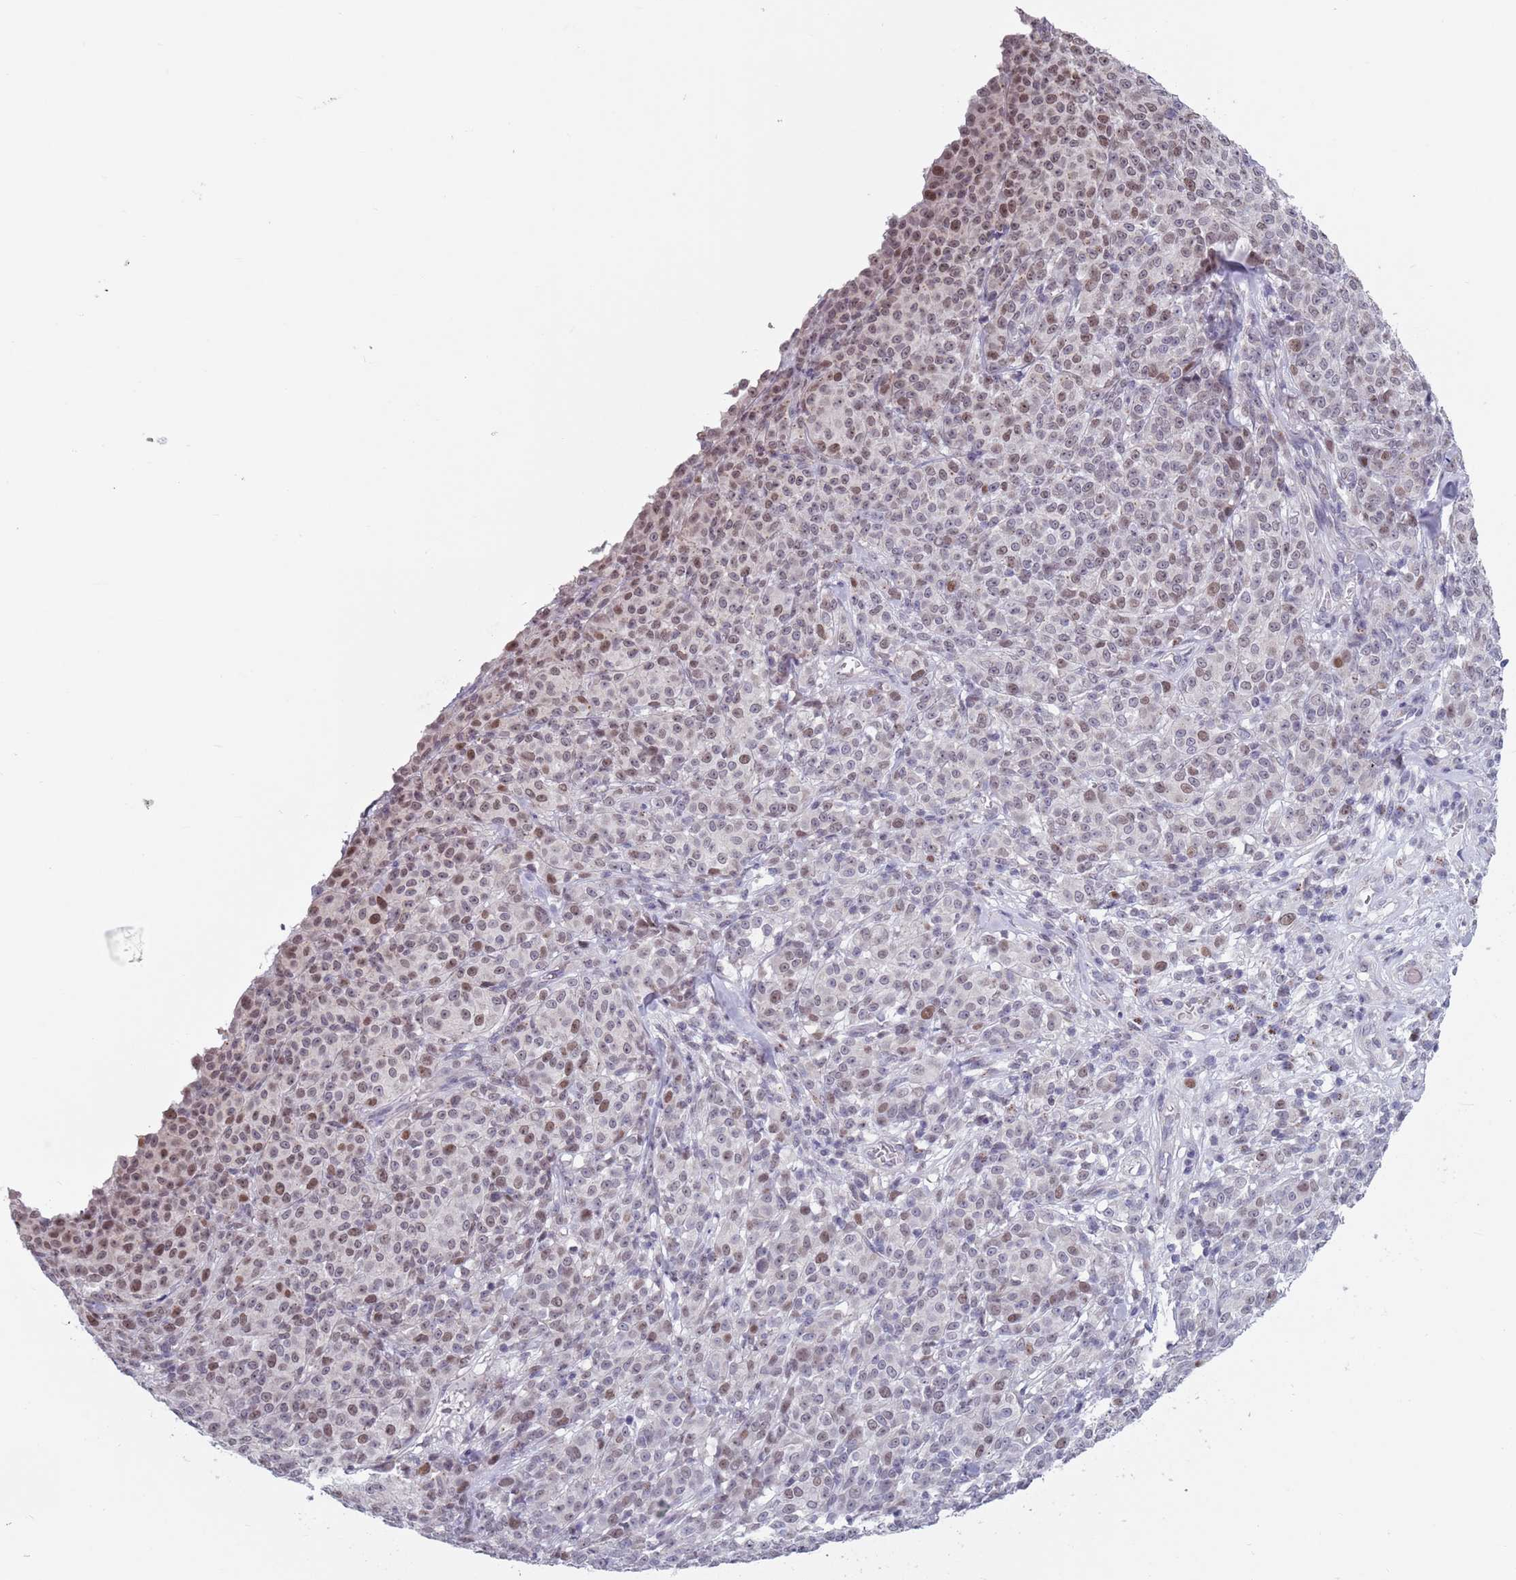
{"staining": {"intensity": "weak", "quantity": "25%-75%", "location": "nuclear"}, "tissue": "melanoma", "cell_type": "Tumor cells", "image_type": "cancer", "snomed": [{"axis": "morphology", "description": "Normal tissue, NOS"}, {"axis": "morphology", "description": "Malignant melanoma, NOS"}, {"axis": "topography", "description": "Skin"}], "caption": "About 25%-75% of tumor cells in melanoma reveal weak nuclear protein staining as visualized by brown immunohistochemical staining.", "gene": "ZKSCAN2", "patient": {"sex": "female", "age": 34}}